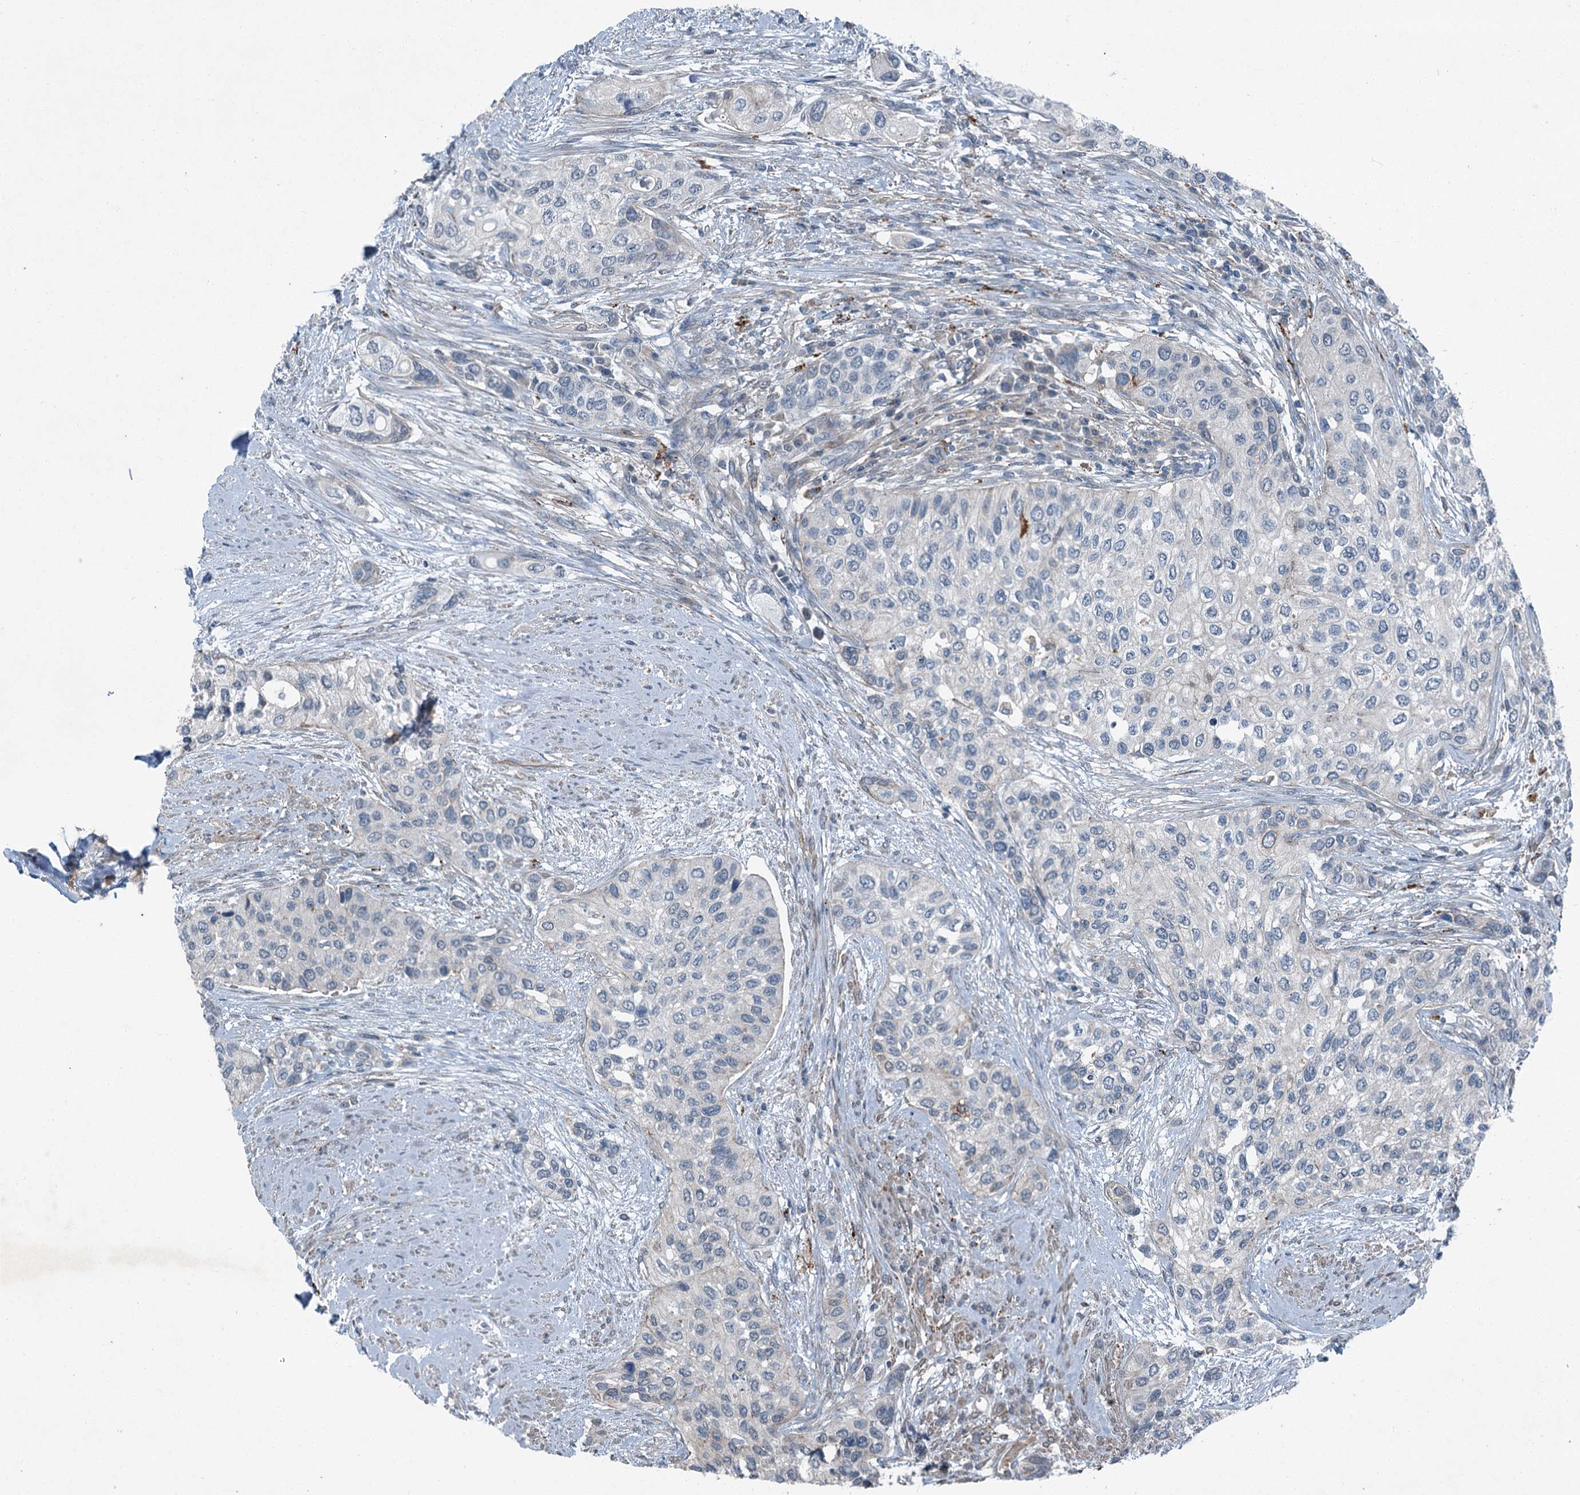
{"staining": {"intensity": "negative", "quantity": "none", "location": "none"}, "tissue": "urothelial cancer", "cell_type": "Tumor cells", "image_type": "cancer", "snomed": [{"axis": "morphology", "description": "Normal tissue, NOS"}, {"axis": "morphology", "description": "Urothelial carcinoma, High grade"}, {"axis": "topography", "description": "Vascular tissue"}, {"axis": "topography", "description": "Urinary bladder"}], "caption": "Immunohistochemical staining of urothelial carcinoma (high-grade) demonstrates no significant staining in tumor cells.", "gene": "AXL", "patient": {"sex": "female", "age": 56}}